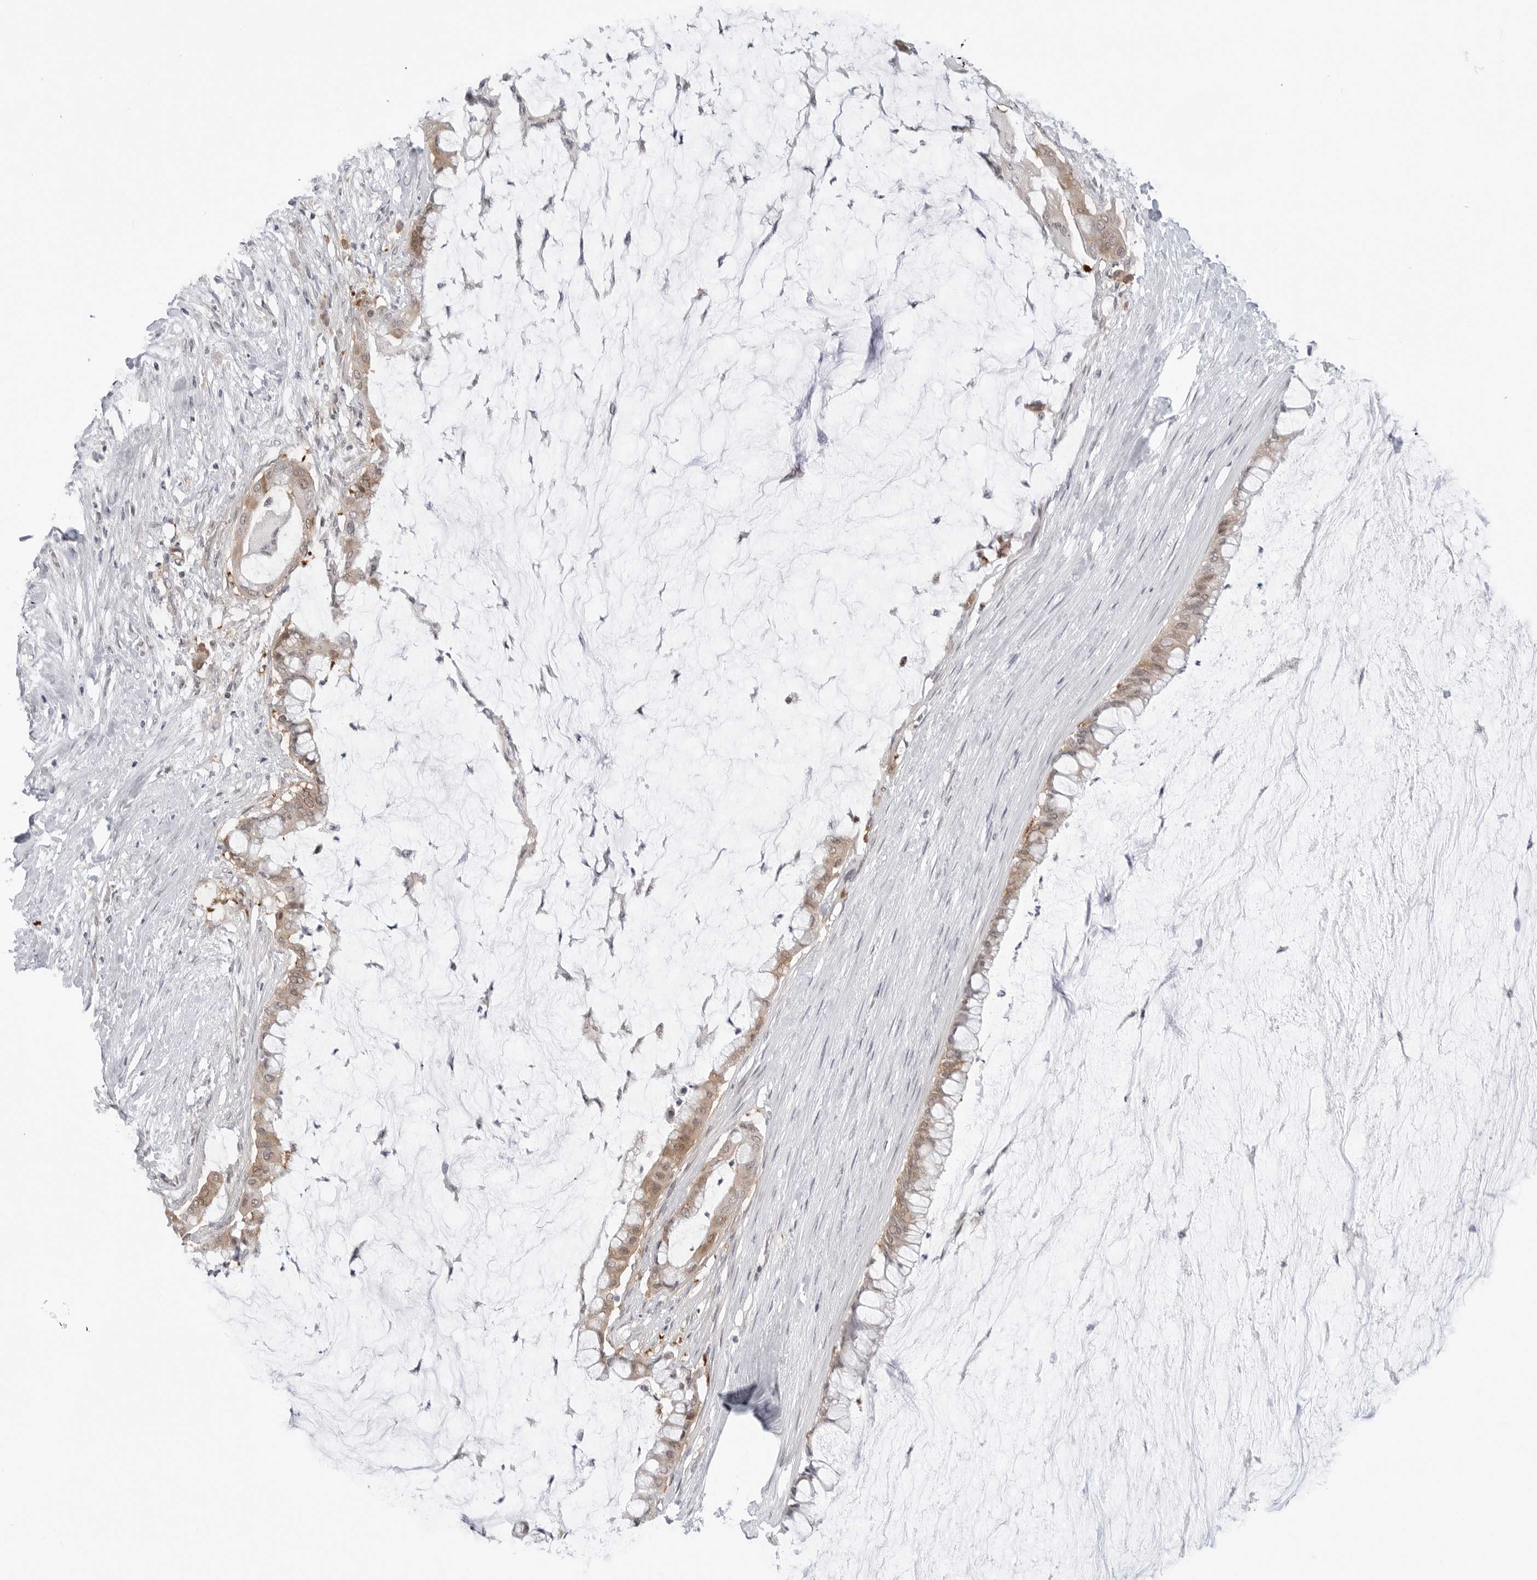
{"staining": {"intensity": "moderate", "quantity": ">75%", "location": "cytoplasmic/membranous,nuclear"}, "tissue": "pancreatic cancer", "cell_type": "Tumor cells", "image_type": "cancer", "snomed": [{"axis": "morphology", "description": "Adenocarcinoma, NOS"}, {"axis": "topography", "description": "Pancreas"}], "caption": "Immunohistochemistry image of neoplastic tissue: human pancreatic adenocarcinoma stained using IHC demonstrates medium levels of moderate protein expression localized specifically in the cytoplasmic/membranous and nuclear of tumor cells, appearing as a cytoplasmic/membranous and nuclear brown color.", "gene": "NUDC", "patient": {"sex": "male", "age": 41}}